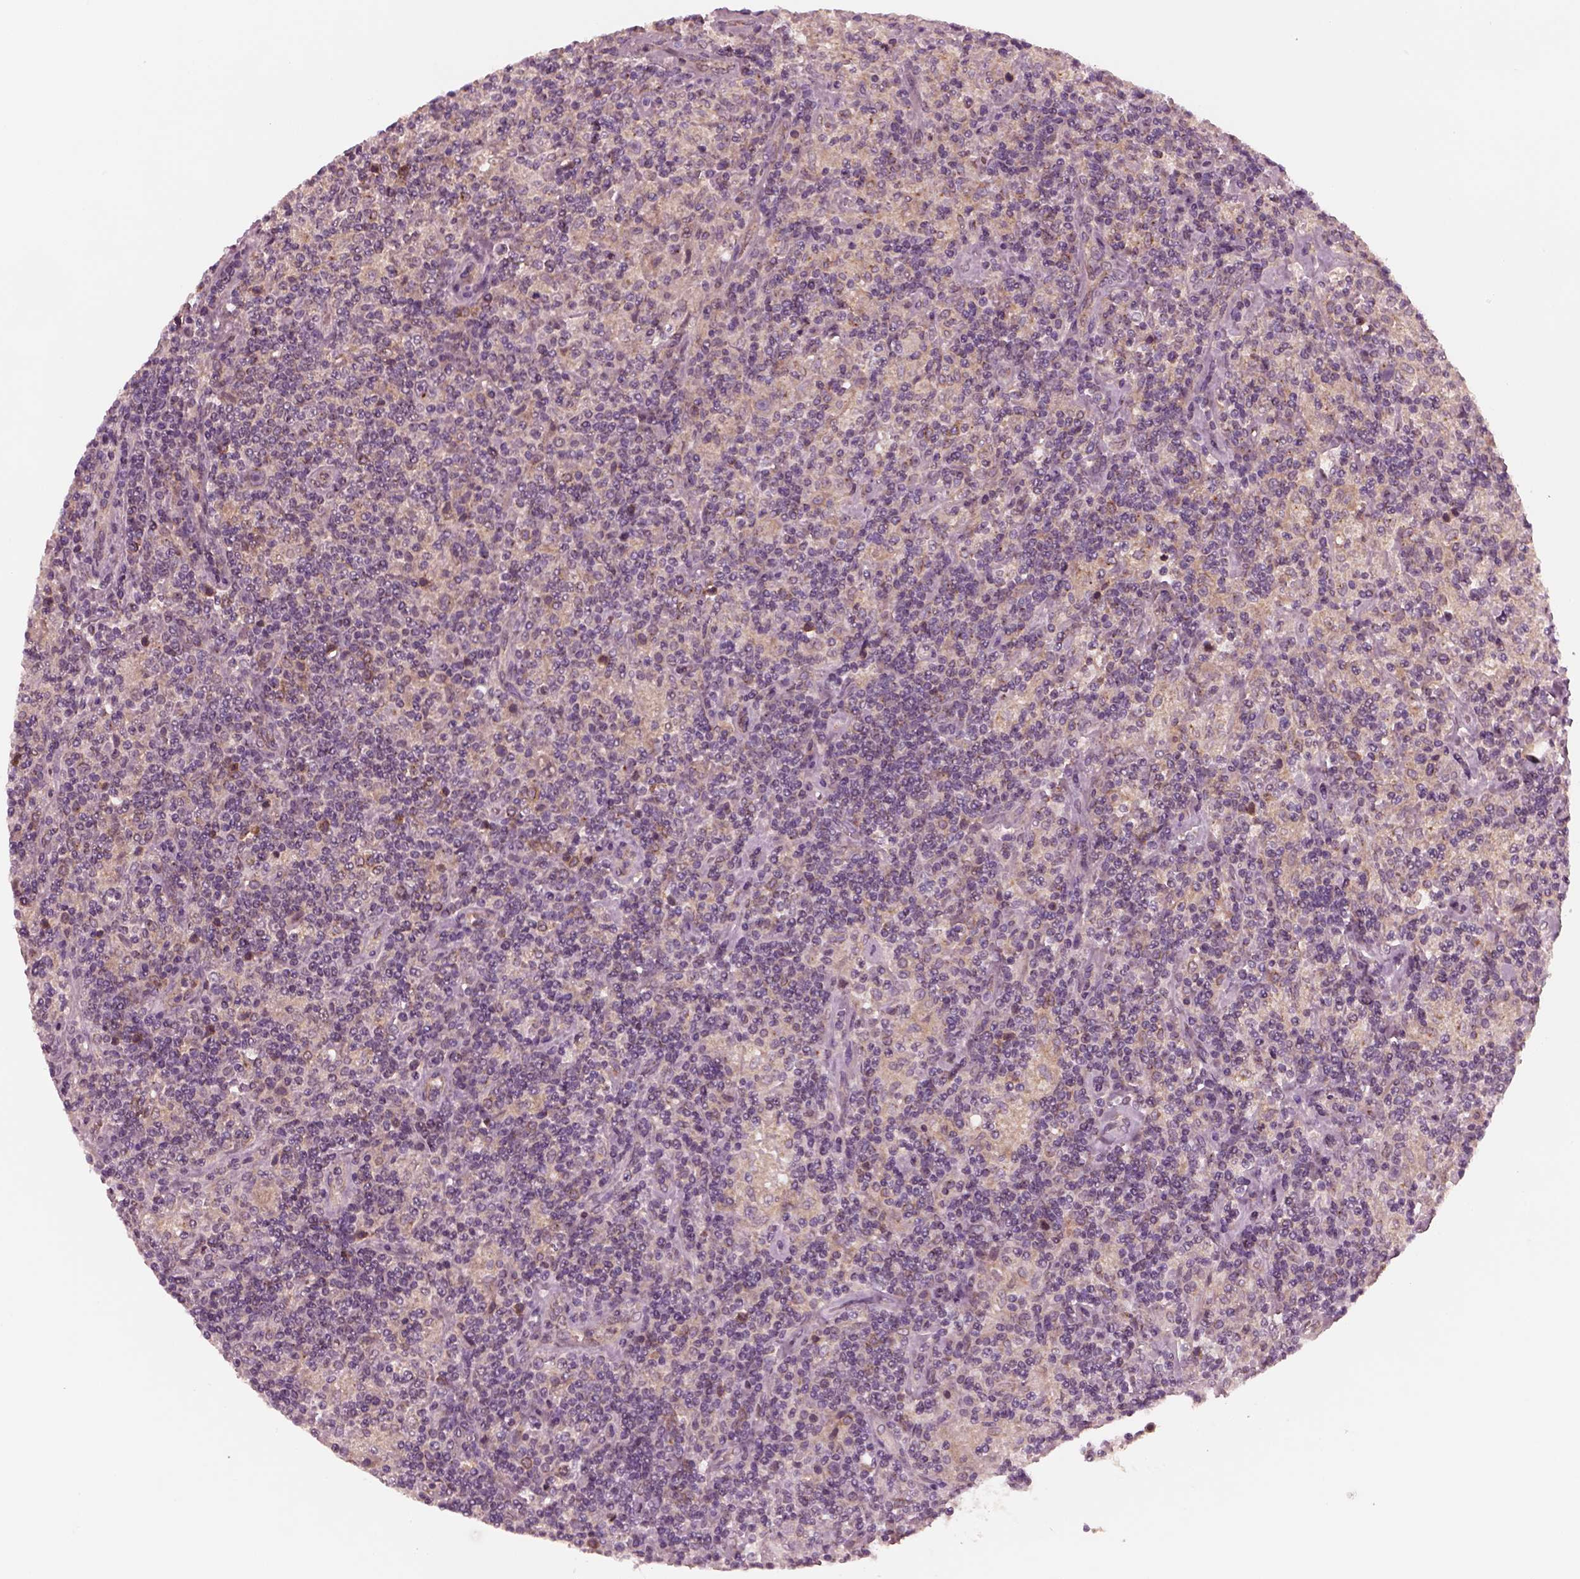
{"staining": {"intensity": "weak", "quantity": ">75%", "location": "cytoplasmic/membranous"}, "tissue": "lymphoma", "cell_type": "Tumor cells", "image_type": "cancer", "snomed": [{"axis": "morphology", "description": "Hodgkin's disease, NOS"}, {"axis": "topography", "description": "Lymph node"}], "caption": "This is an image of immunohistochemistry (IHC) staining of Hodgkin's disease, which shows weak staining in the cytoplasmic/membranous of tumor cells.", "gene": "TUBG1", "patient": {"sex": "male", "age": 70}}